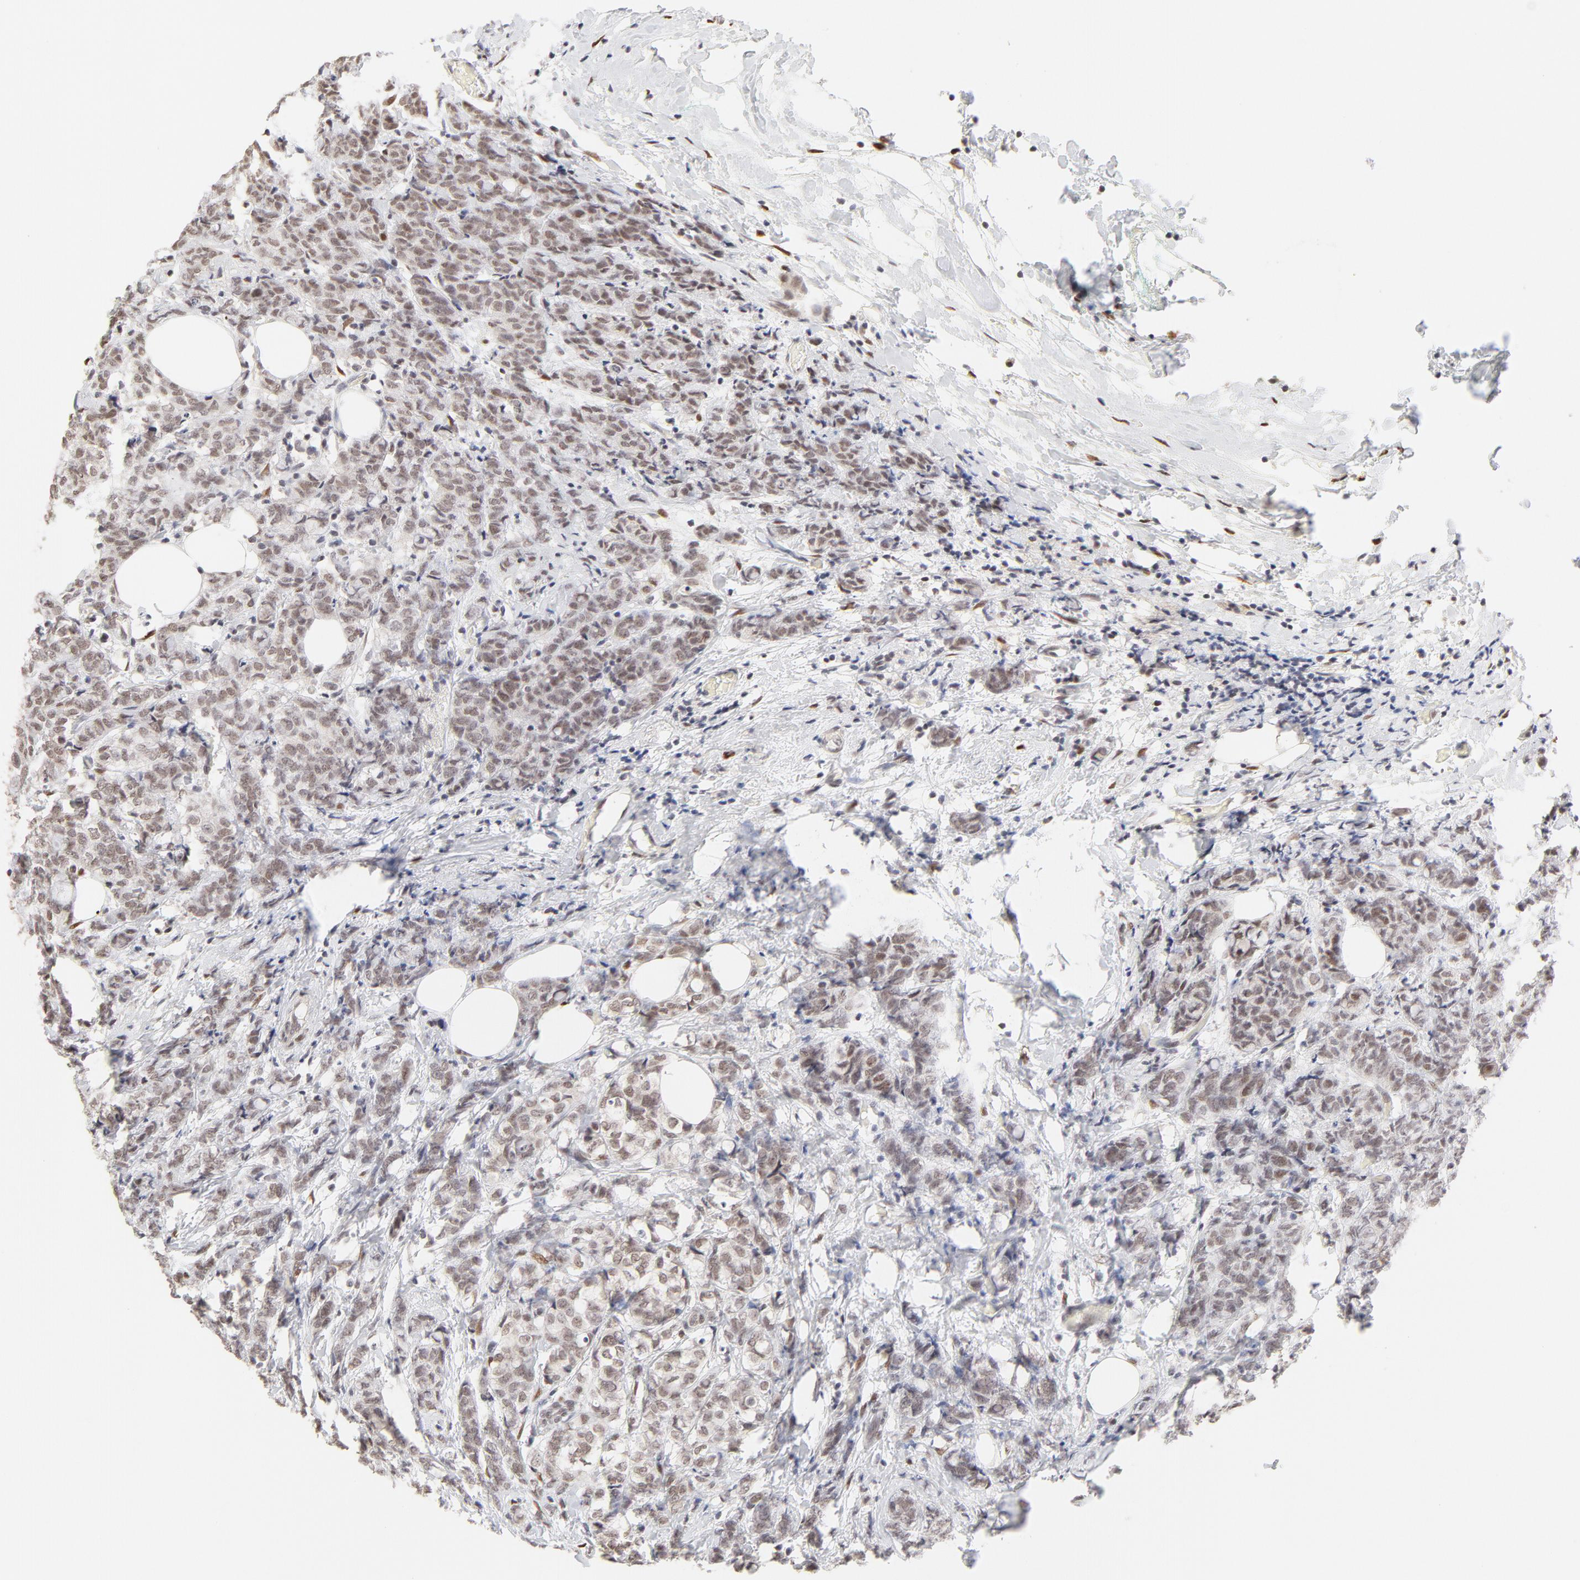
{"staining": {"intensity": "weak", "quantity": "25%-75%", "location": "nuclear"}, "tissue": "breast cancer", "cell_type": "Tumor cells", "image_type": "cancer", "snomed": [{"axis": "morphology", "description": "Lobular carcinoma"}, {"axis": "topography", "description": "Breast"}], "caption": "Human lobular carcinoma (breast) stained with a protein marker reveals weak staining in tumor cells.", "gene": "PBX3", "patient": {"sex": "female", "age": 60}}